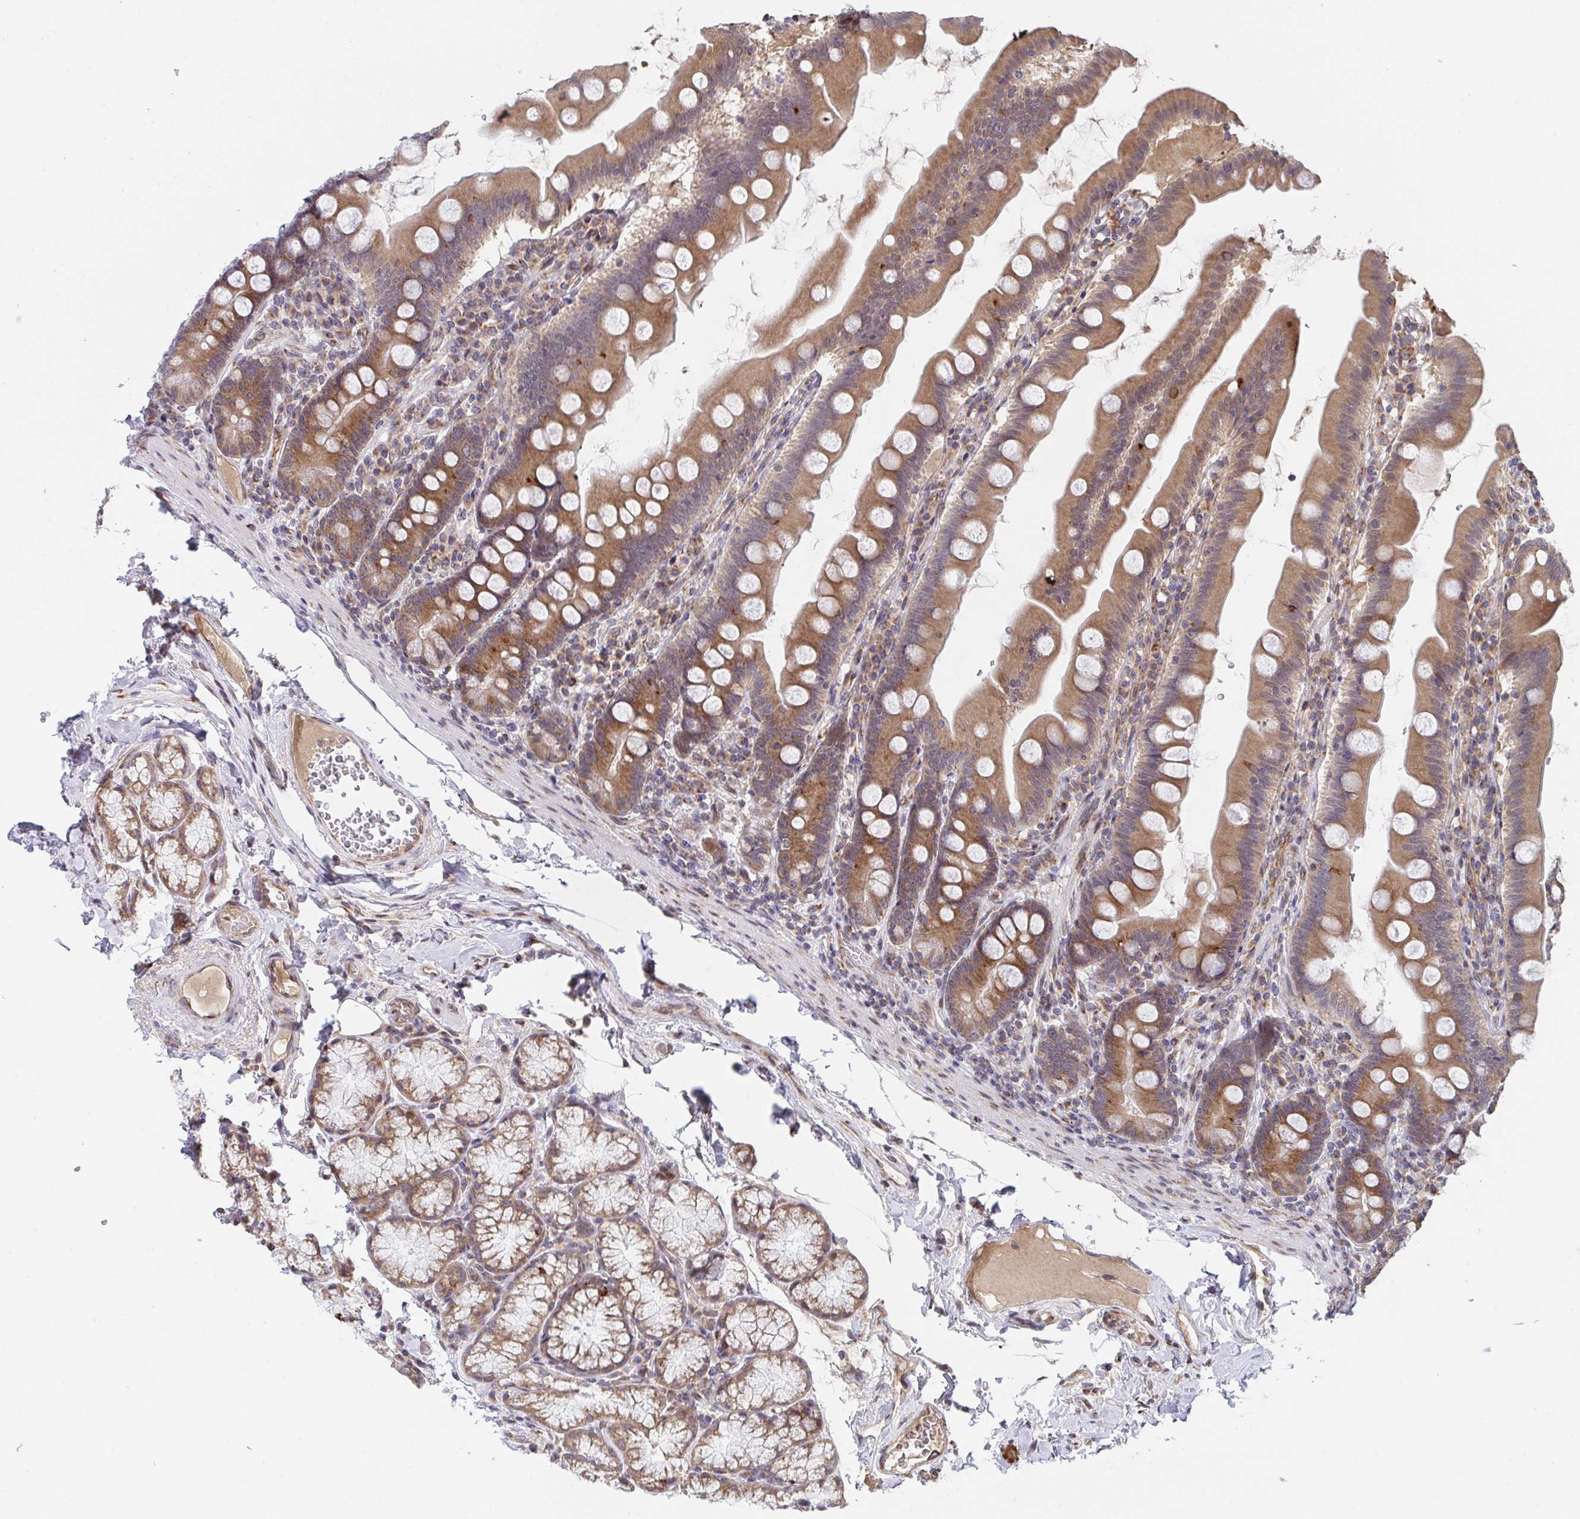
{"staining": {"intensity": "moderate", "quantity": ">75%", "location": "cytoplasmic/membranous"}, "tissue": "duodenum", "cell_type": "Glandular cells", "image_type": "normal", "snomed": [{"axis": "morphology", "description": "Normal tissue, NOS"}, {"axis": "topography", "description": "Duodenum"}], "caption": "Protein analysis of benign duodenum shows moderate cytoplasmic/membranous staining in about >75% of glandular cells.", "gene": "ATP5MJ", "patient": {"sex": "female", "age": 67}}